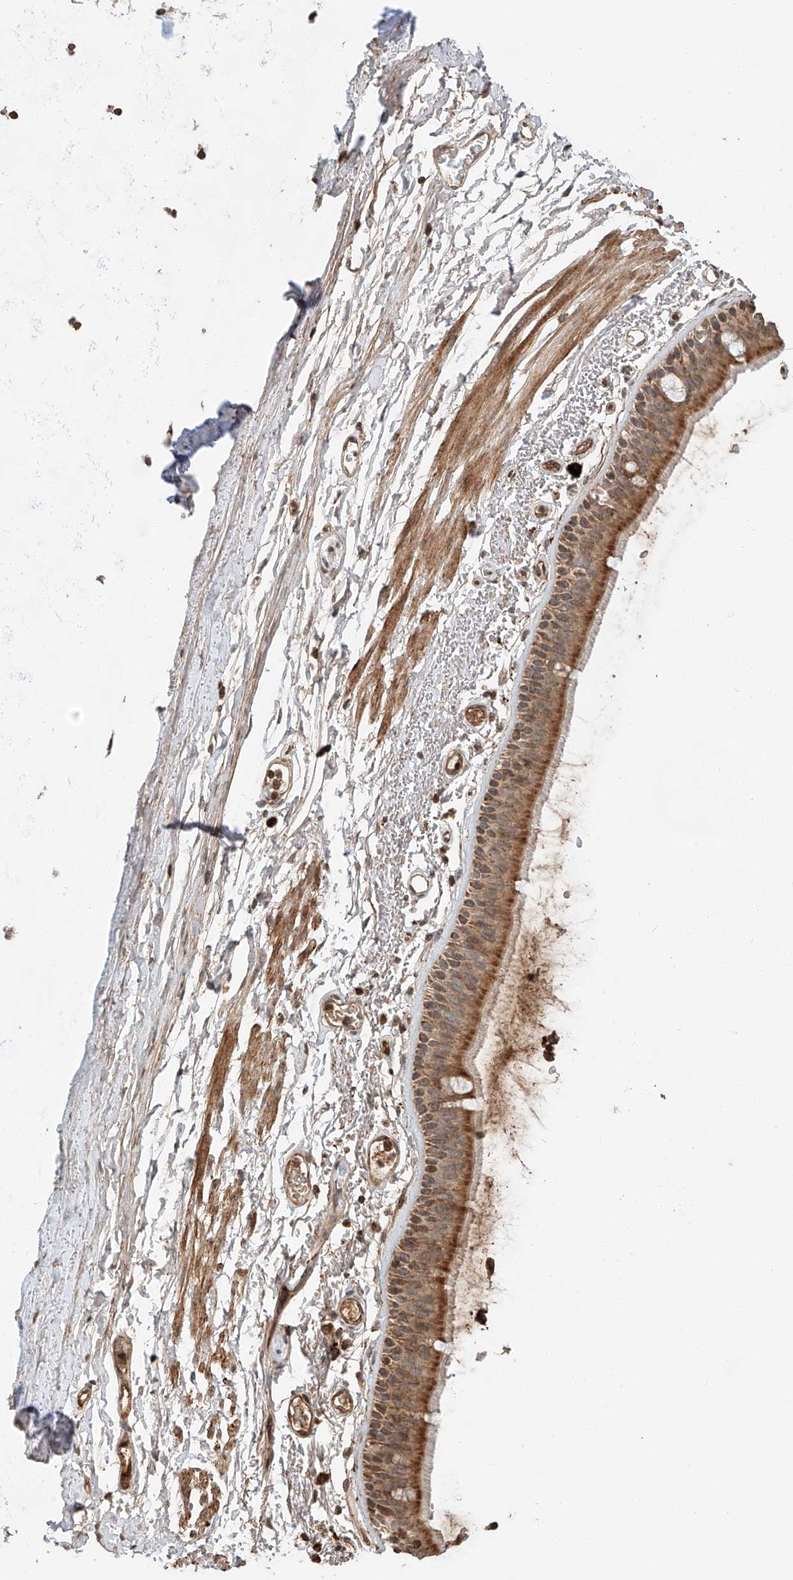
{"staining": {"intensity": "moderate", "quantity": "25%-75%", "location": "cytoplasmic/membranous"}, "tissue": "bronchus", "cell_type": "Respiratory epithelial cells", "image_type": "normal", "snomed": [{"axis": "morphology", "description": "Normal tissue, NOS"}, {"axis": "topography", "description": "Lymph node"}, {"axis": "topography", "description": "Bronchus"}], "caption": "Bronchus stained for a protein exhibits moderate cytoplasmic/membranous positivity in respiratory epithelial cells. (DAB (3,3'-diaminobenzidine) = brown stain, brightfield microscopy at high magnification).", "gene": "ARHGAP33", "patient": {"sex": "female", "age": 70}}